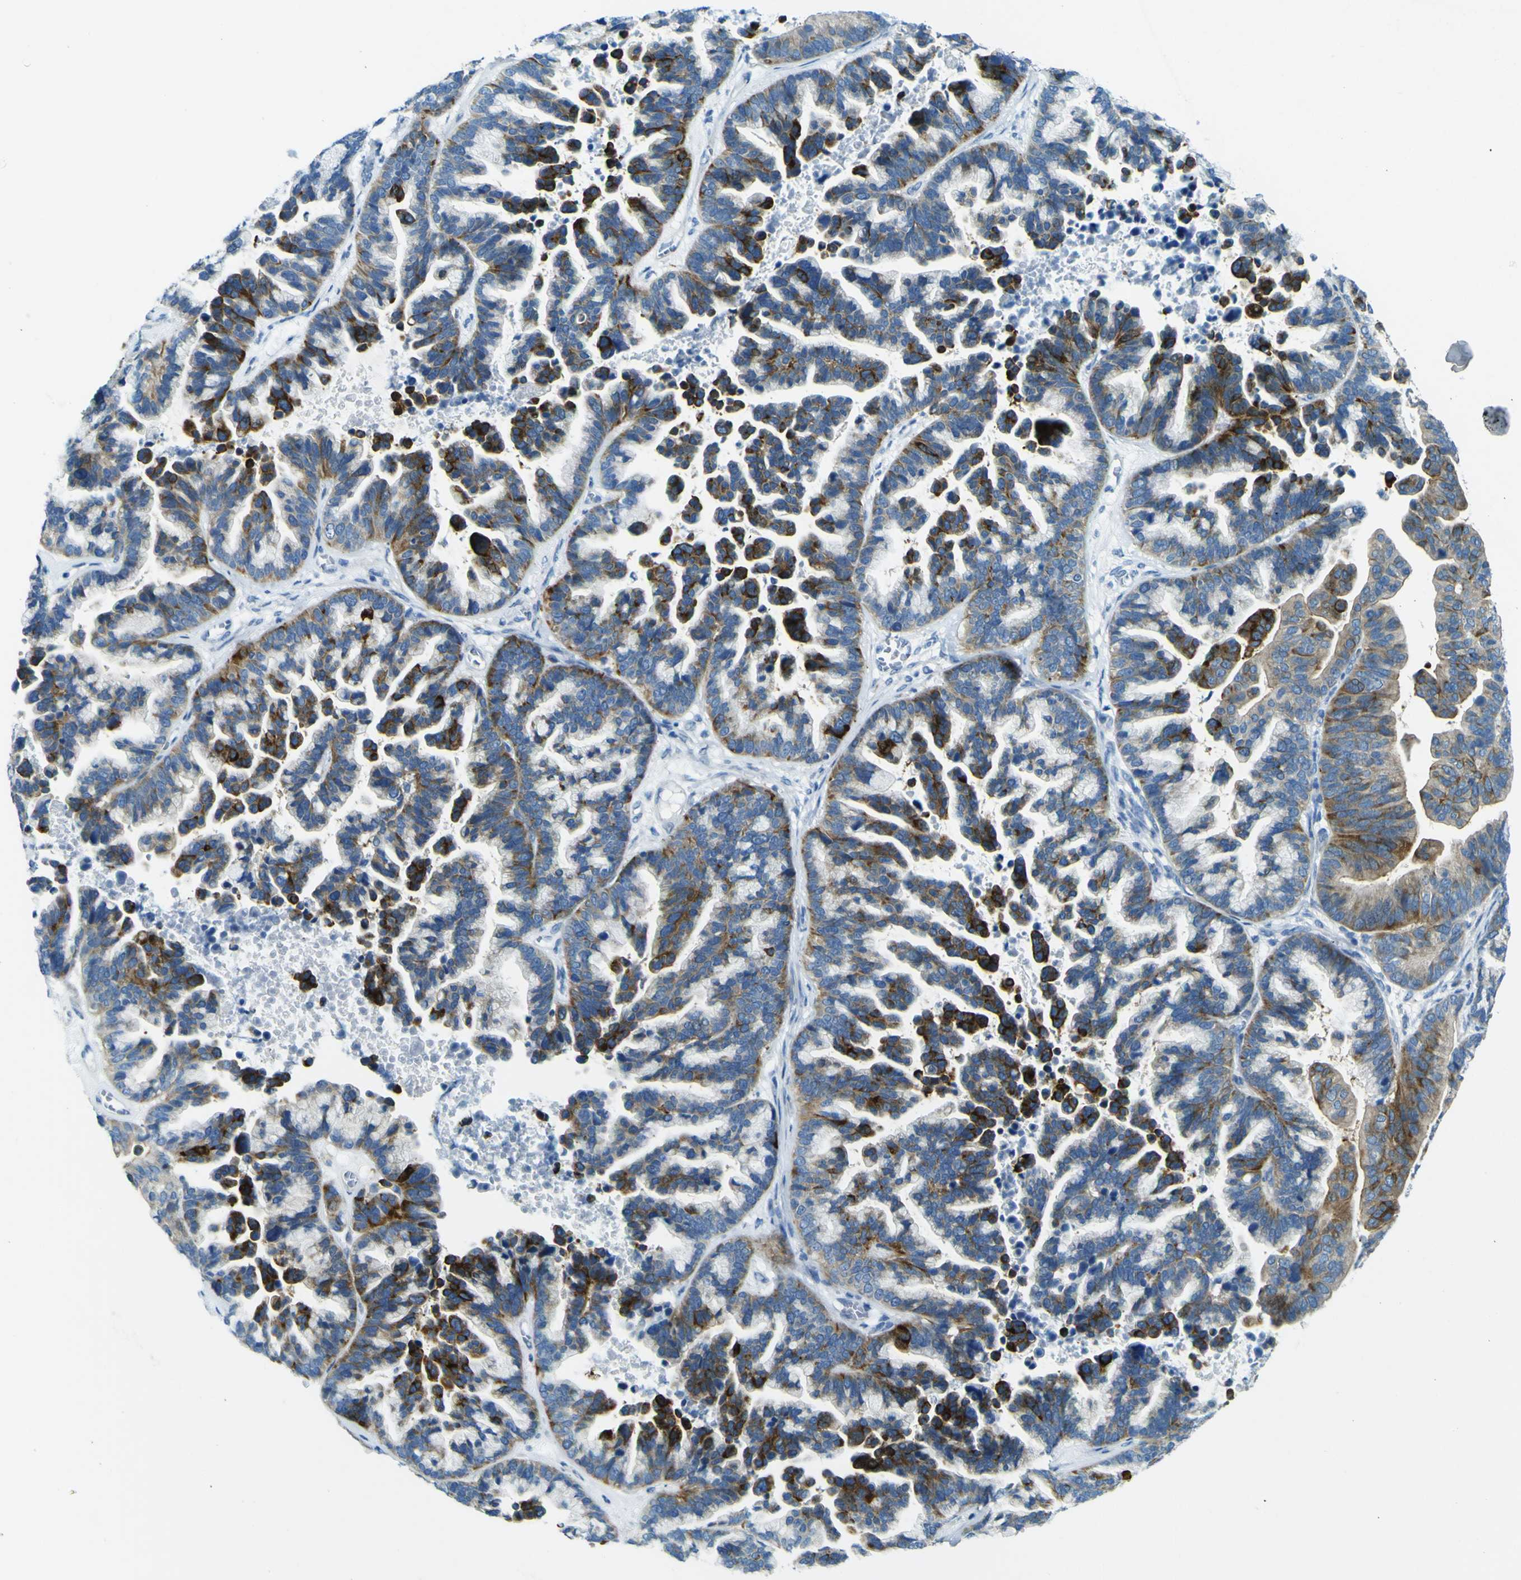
{"staining": {"intensity": "strong", "quantity": "25%-75%", "location": "cytoplasmic/membranous"}, "tissue": "ovarian cancer", "cell_type": "Tumor cells", "image_type": "cancer", "snomed": [{"axis": "morphology", "description": "Cystadenocarcinoma, serous, NOS"}, {"axis": "topography", "description": "Ovary"}], "caption": "Approximately 25%-75% of tumor cells in human serous cystadenocarcinoma (ovarian) demonstrate strong cytoplasmic/membranous protein expression as visualized by brown immunohistochemical staining.", "gene": "SORCS1", "patient": {"sex": "female", "age": 56}}